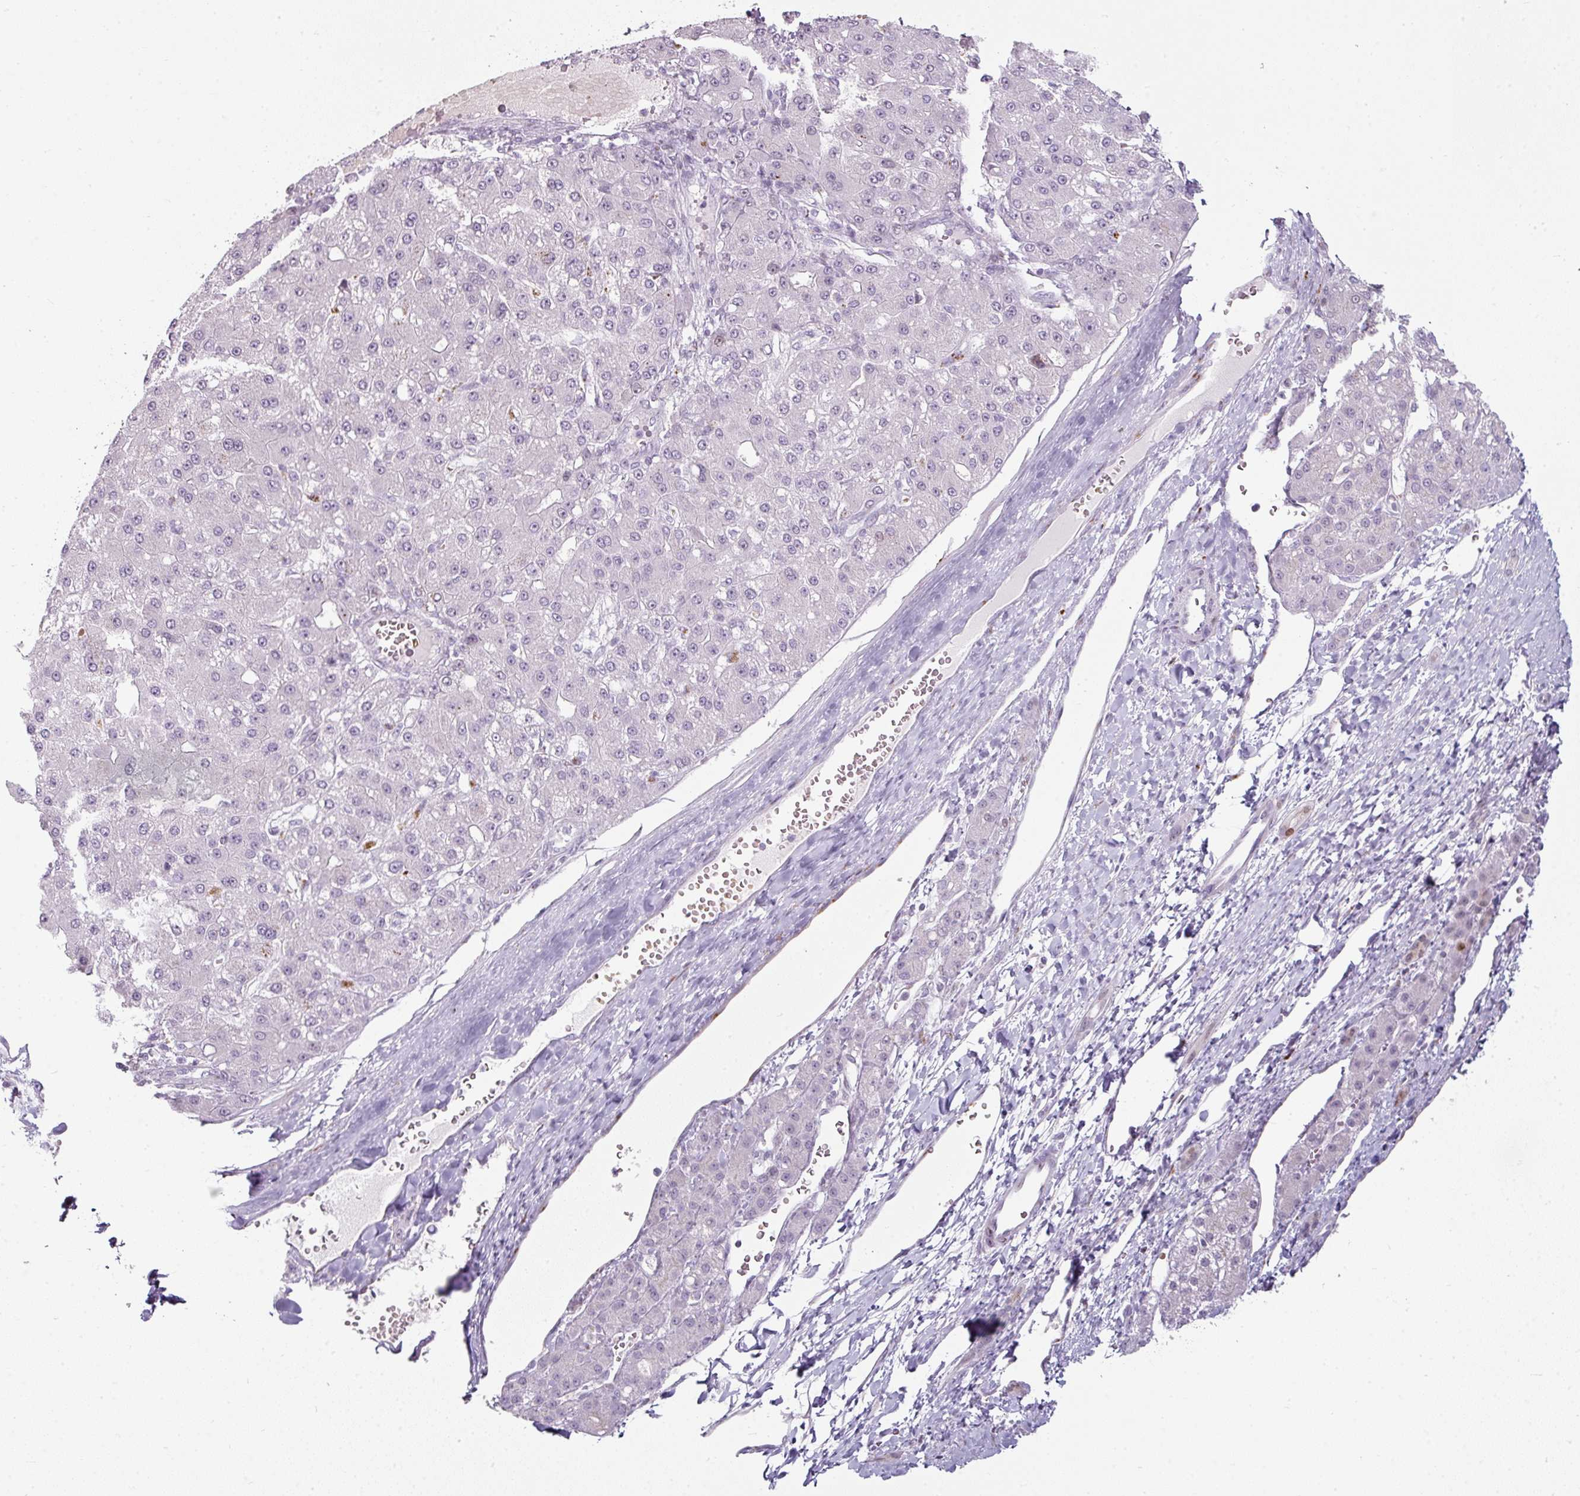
{"staining": {"intensity": "negative", "quantity": "none", "location": "none"}, "tissue": "liver cancer", "cell_type": "Tumor cells", "image_type": "cancer", "snomed": [{"axis": "morphology", "description": "Carcinoma, Hepatocellular, NOS"}, {"axis": "topography", "description": "Liver"}], "caption": "Tumor cells are negative for protein expression in human liver hepatocellular carcinoma. Brightfield microscopy of immunohistochemistry stained with DAB (3,3'-diaminobenzidine) (brown) and hematoxylin (blue), captured at high magnification.", "gene": "SYT8", "patient": {"sex": "male", "age": 67}}